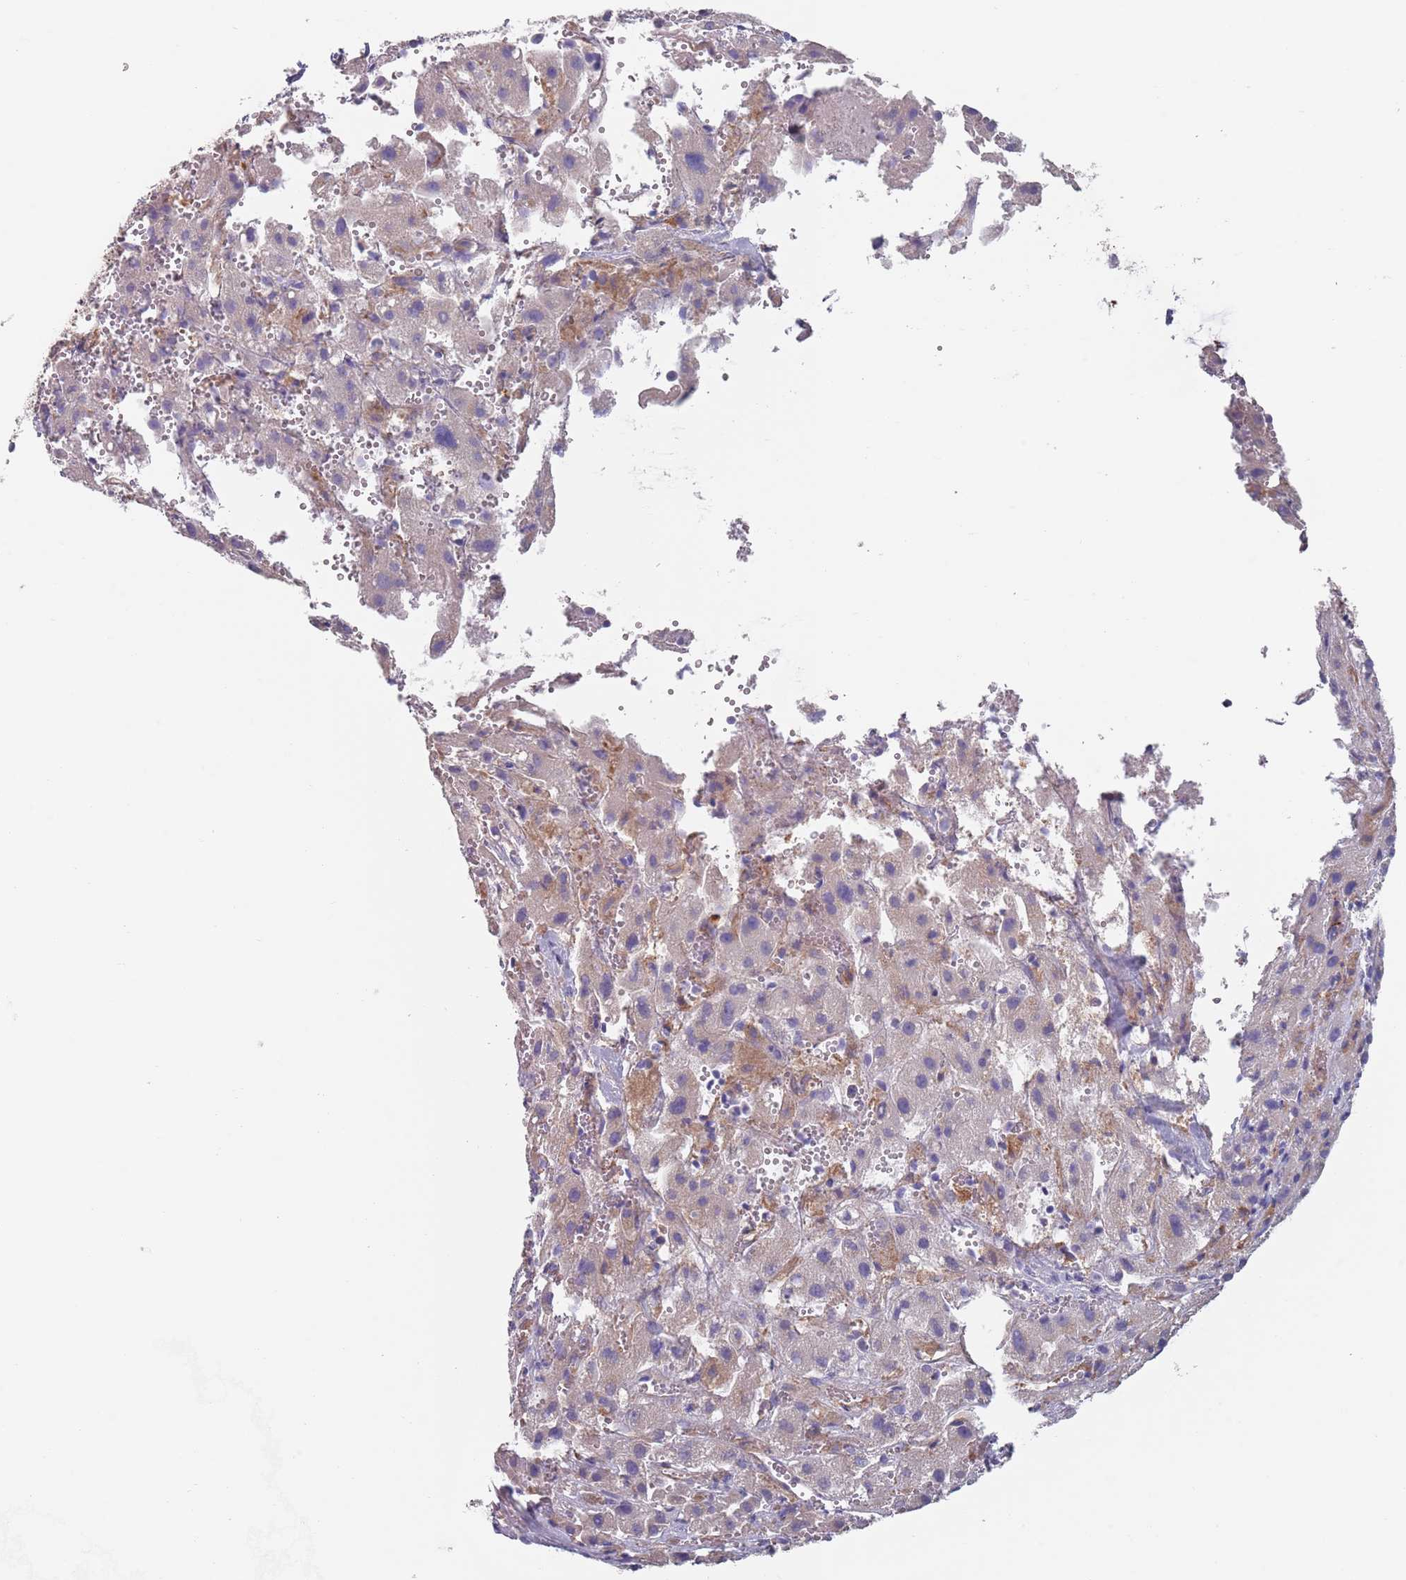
{"staining": {"intensity": "negative", "quantity": "none", "location": "none"}, "tissue": "liver cancer", "cell_type": "Tumor cells", "image_type": "cancer", "snomed": [{"axis": "morphology", "description": "Carcinoma, Hepatocellular, NOS"}, {"axis": "topography", "description": "Liver"}], "caption": "DAB (3,3'-diaminobenzidine) immunohistochemical staining of liver cancer (hepatocellular carcinoma) exhibits no significant positivity in tumor cells.", "gene": "APPL2", "patient": {"sex": "female", "age": 58}}